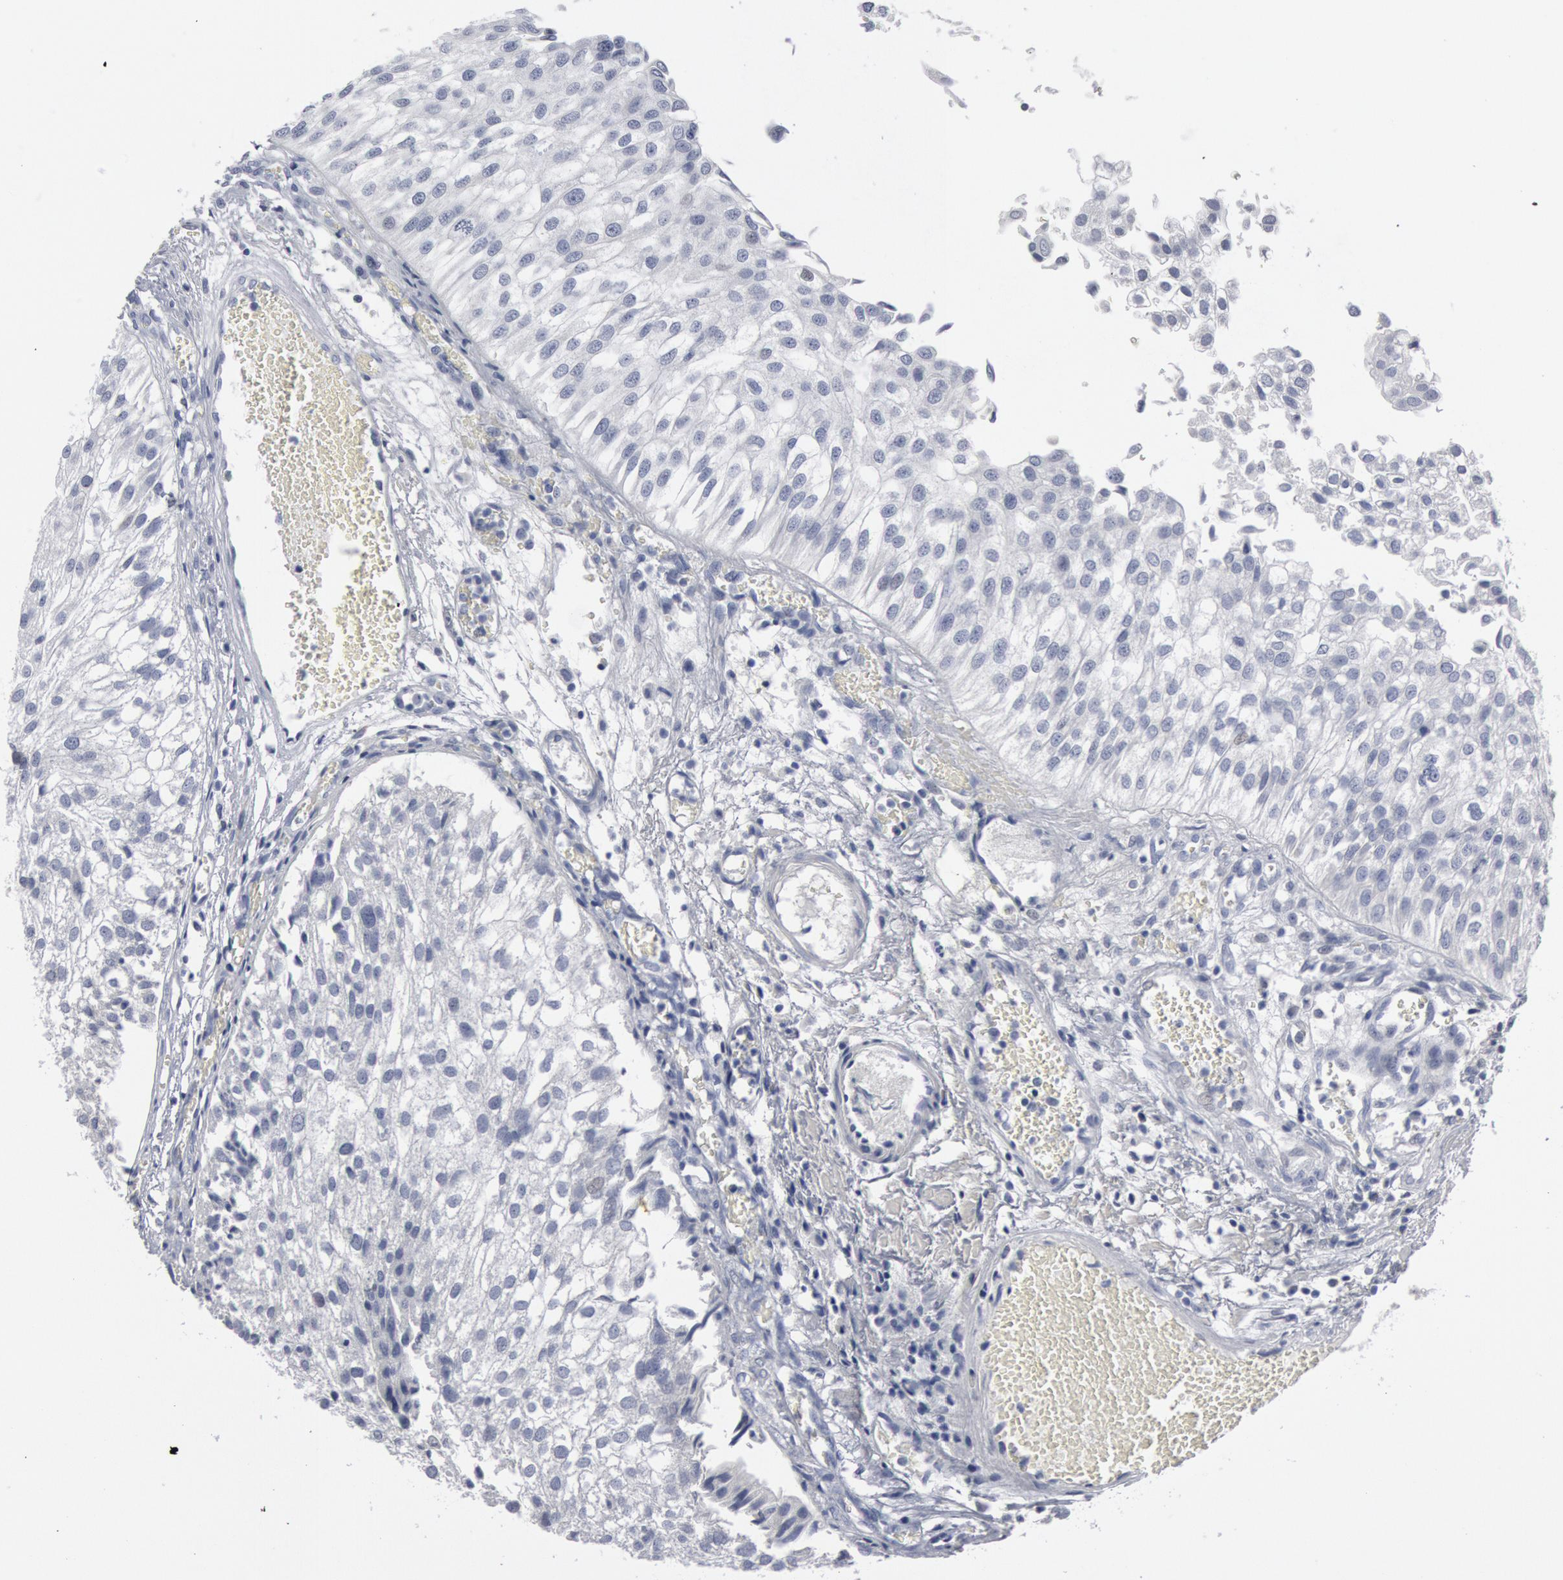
{"staining": {"intensity": "negative", "quantity": "none", "location": "none"}, "tissue": "urothelial cancer", "cell_type": "Tumor cells", "image_type": "cancer", "snomed": [{"axis": "morphology", "description": "Urothelial carcinoma, Low grade"}, {"axis": "topography", "description": "Urinary bladder"}], "caption": "DAB (3,3'-diaminobenzidine) immunohistochemical staining of urothelial carcinoma (low-grade) exhibits no significant expression in tumor cells.", "gene": "DMC1", "patient": {"sex": "female", "age": 89}}